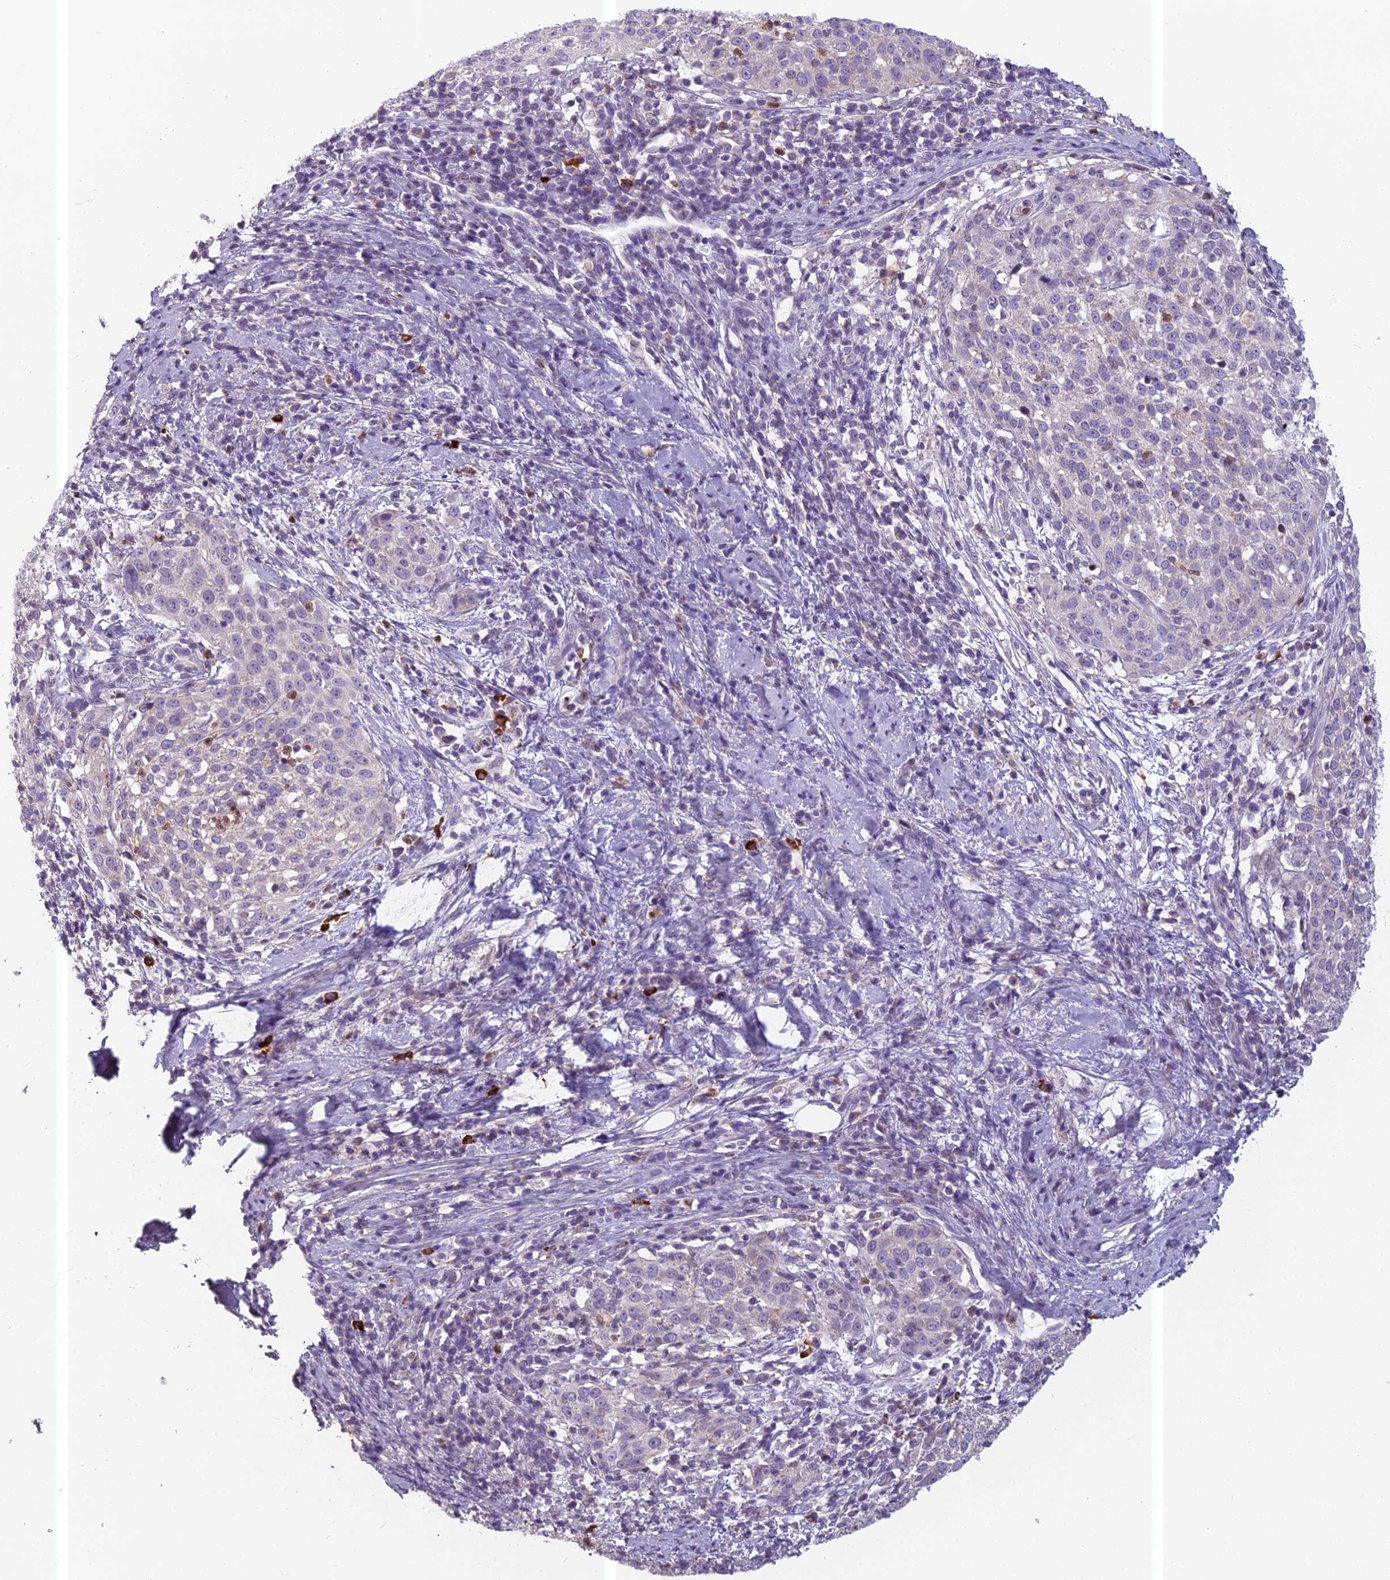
{"staining": {"intensity": "negative", "quantity": "none", "location": "none"}, "tissue": "cervical cancer", "cell_type": "Tumor cells", "image_type": "cancer", "snomed": [{"axis": "morphology", "description": "Squamous cell carcinoma, NOS"}, {"axis": "topography", "description": "Cervix"}], "caption": "A micrograph of squamous cell carcinoma (cervical) stained for a protein exhibits no brown staining in tumor cells. (Brightfield microscopy of DAB immunohistochemistry (IHC) at high magnification).", "gene": "ENSG00000188897", "patient": {"sex": "female", "age": 57}}